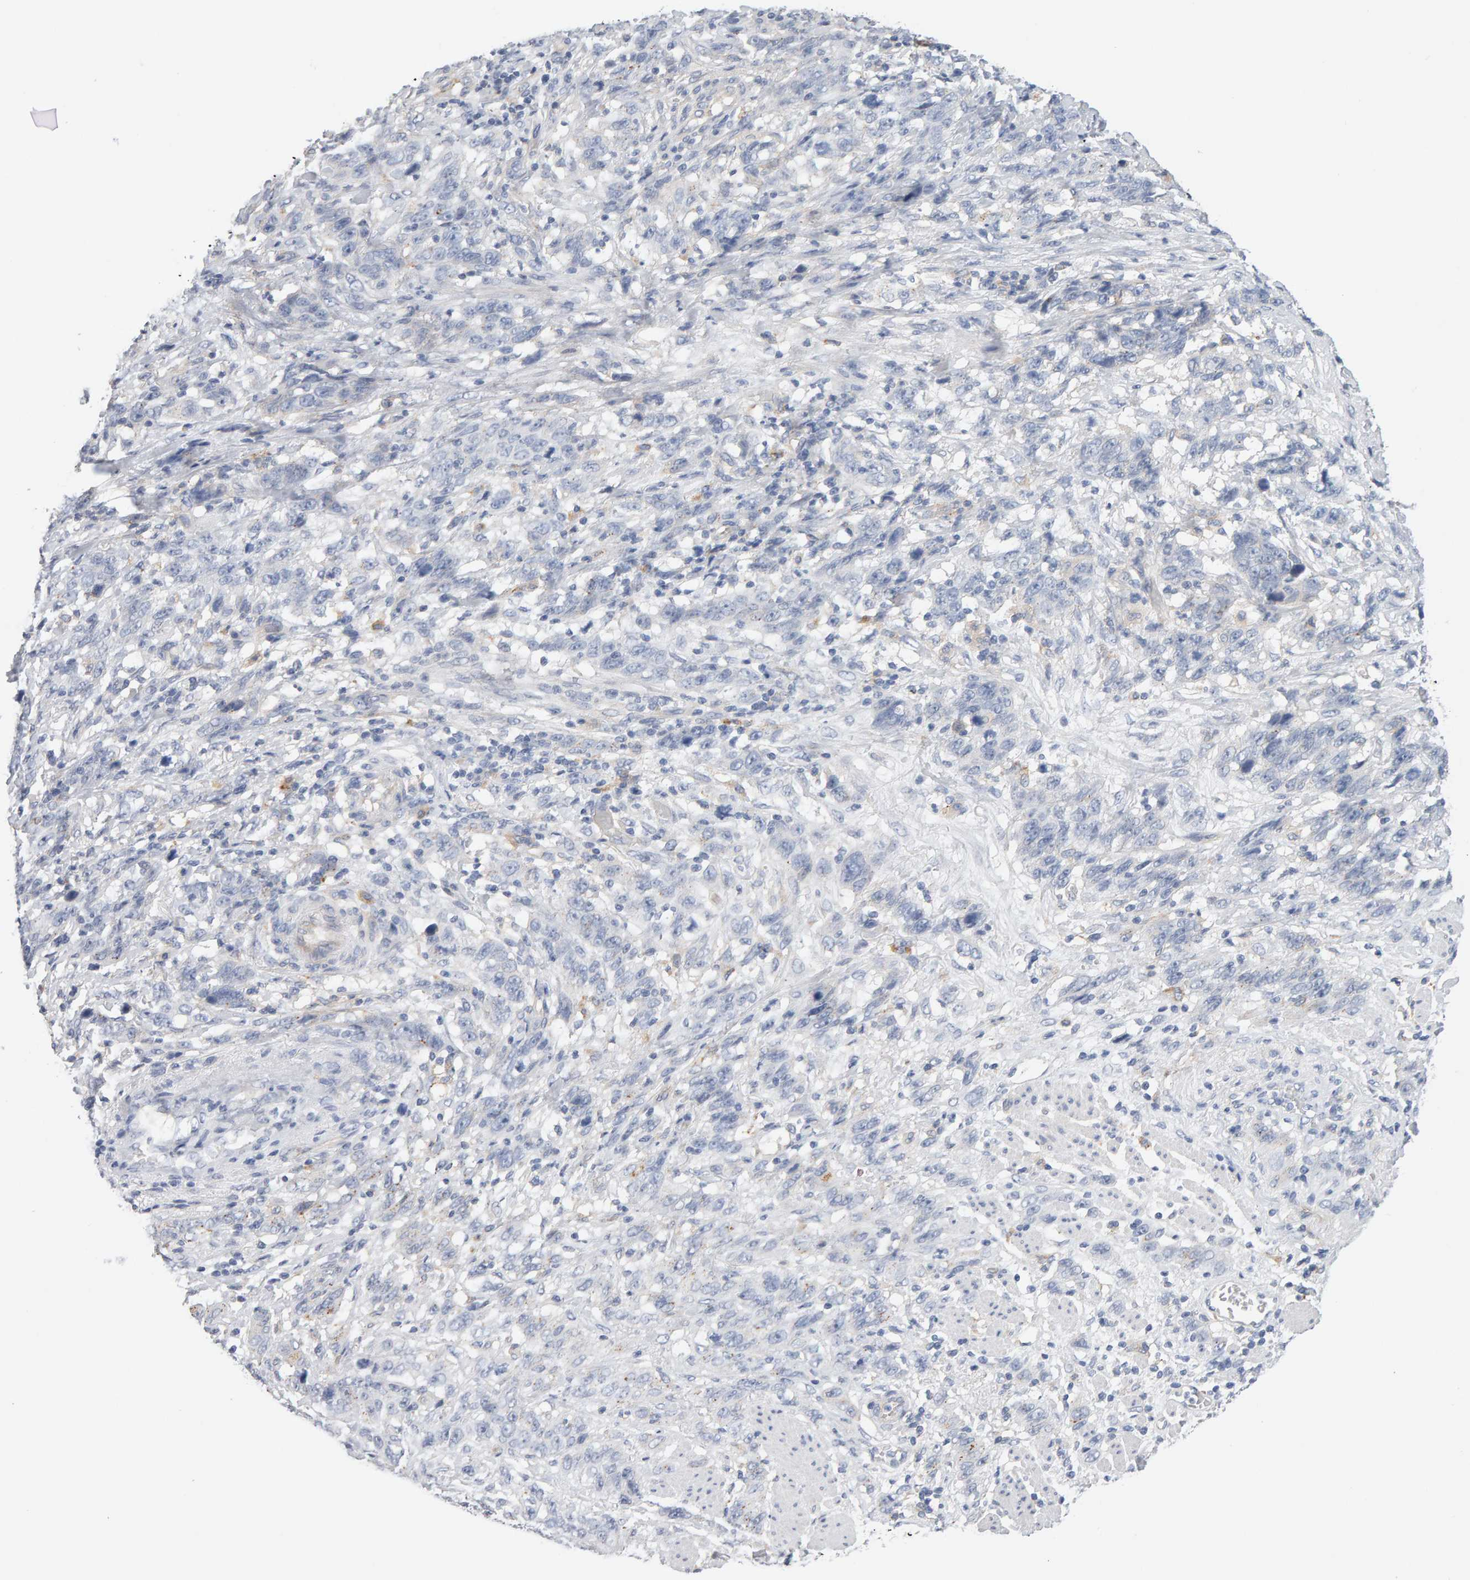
{"staining": {"intensity": "negative", "quantity": "none", "location": "none"}, "tissue": "stomach cancer", "cell_type": "Tumor cells", "image_type": "cancer", "snomed": [{"axis": "morphology", "description": "Adenocarcinoma, NOS"}, {"axis": "topography", "description": "Stomach"}], "caption": "Immunohistochemistry (IHC) micrograph of neoplastic tissue: stomach adenocarcinoma stained with DAB reveals no significant protein positivity in tumor cells. Brightfield microscopy of immunohistochemistry stained with DAB (brown) and hematoxylin (blue), captured at high magnification.", "gene": "METRNL", "patient": {"sex": "male", "age": 48}}